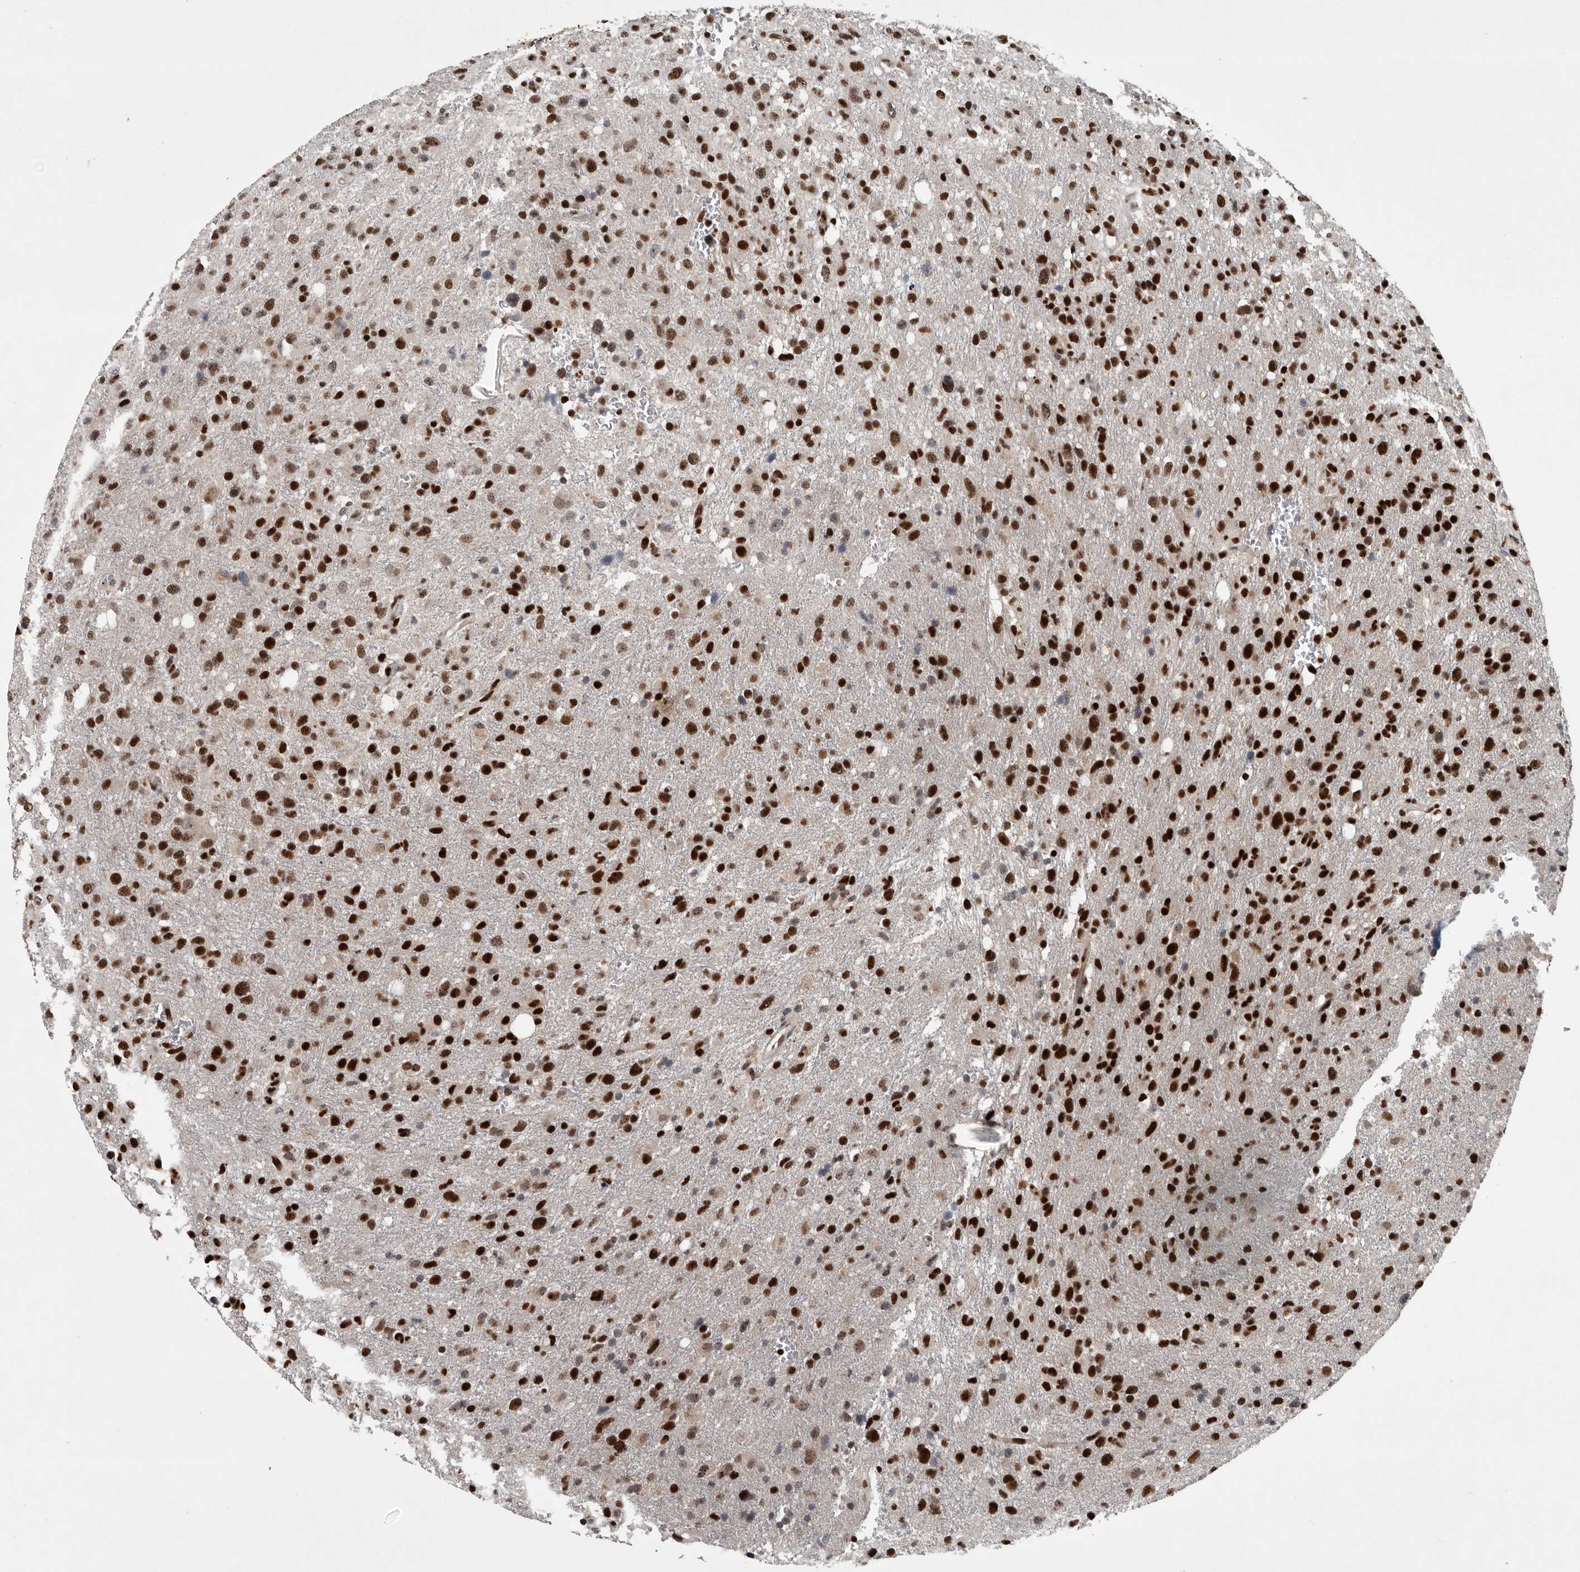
{"staining": {"intensity": "strong", "quantity": ">75%", "location": "nuclear"}, "tissue": "glioma", "cell_type": "Tumor cells", "image_type": "cancer", "snomed": [{"axis": "morphology", "description": "Glioma, malignant, High grade"}, {"axis": "topography", "description": "Brain"}], "caption": "Glioma tissue exhibits strong nuclear positivity in about >75% of tumor cells", "gene": "SENP7", "patient": {"sex": "female", "age": 57}}